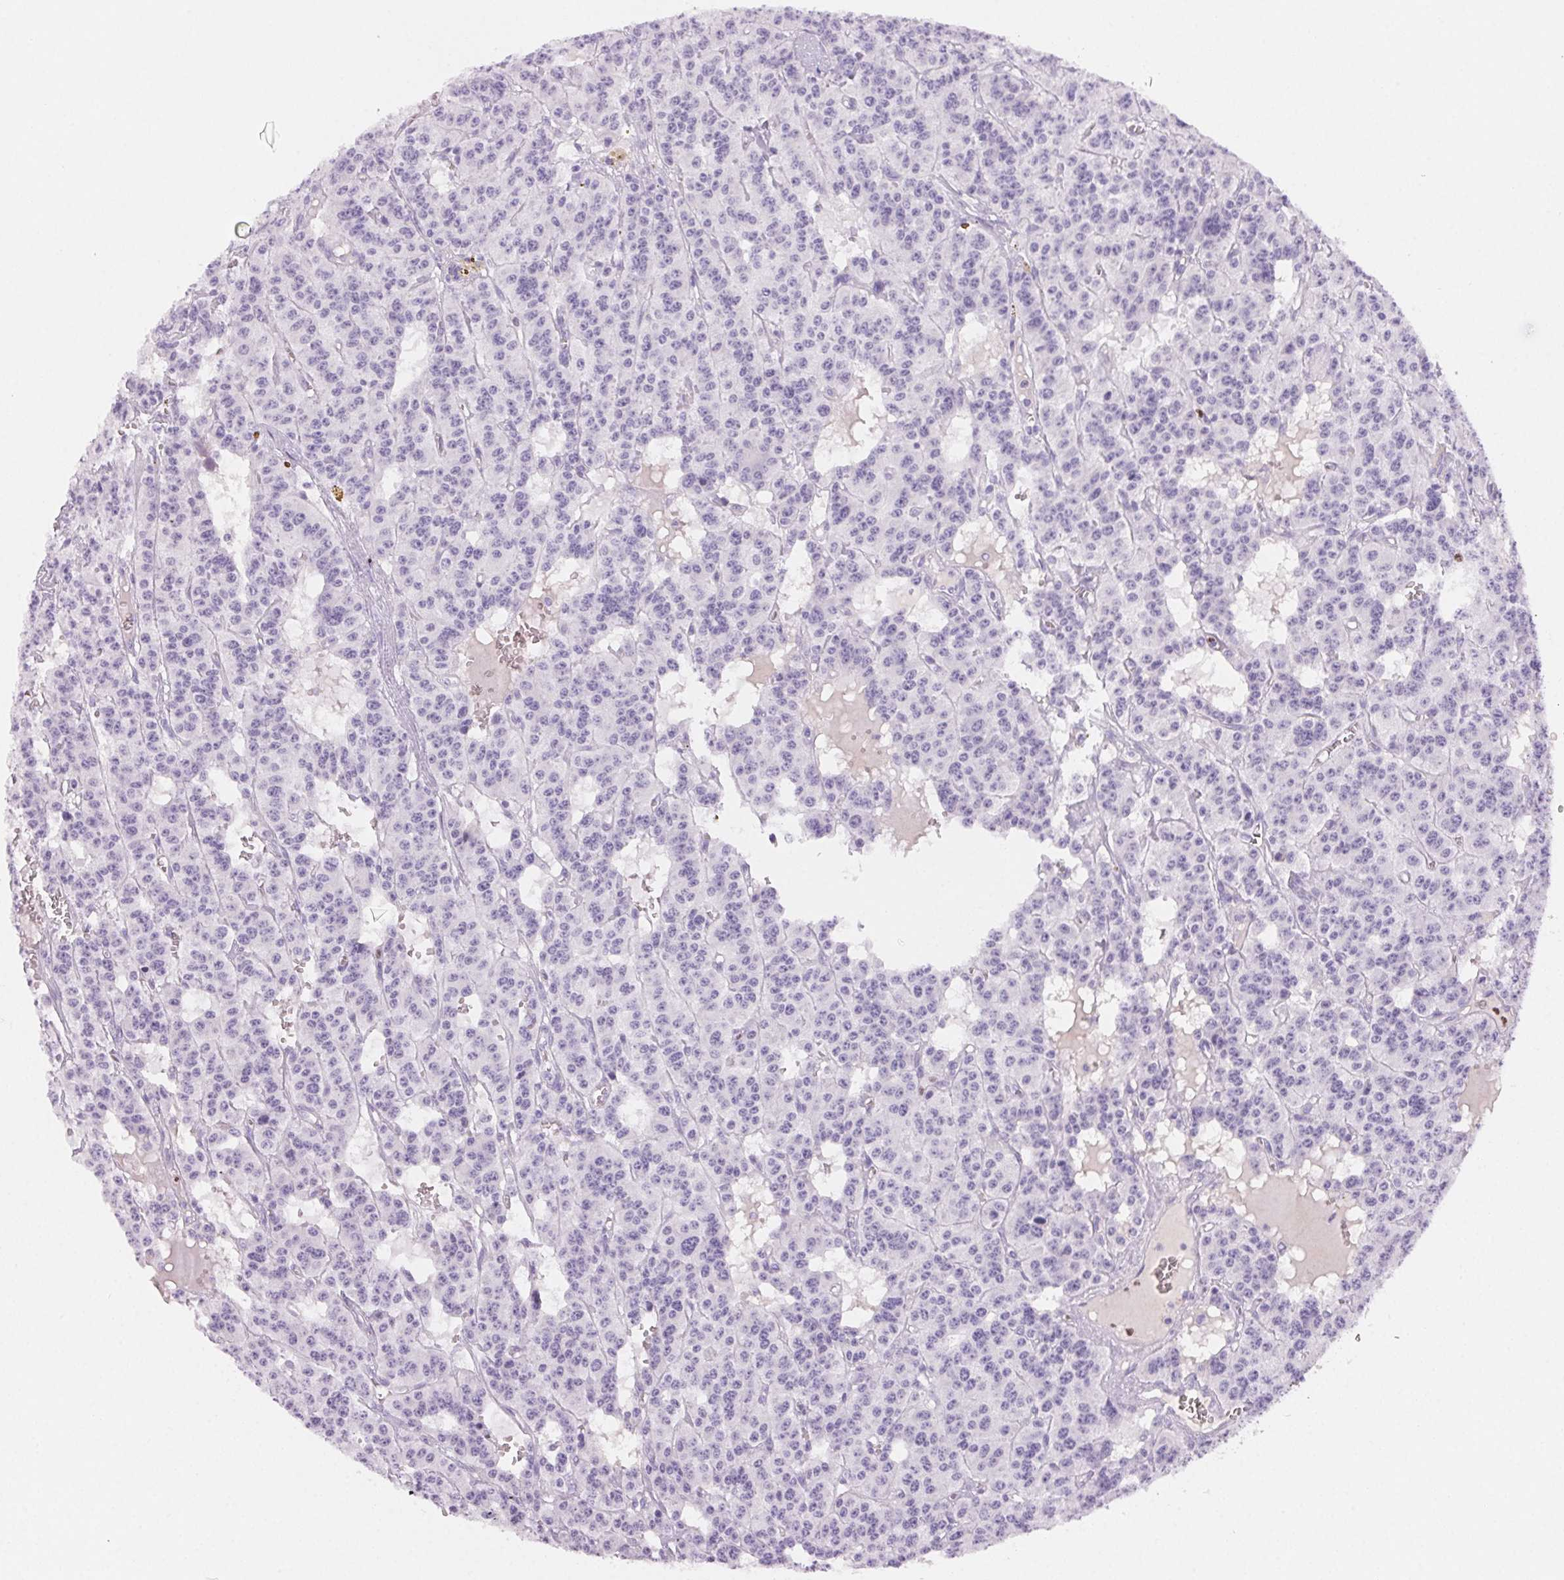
{"staining": {"intensity": "negative", "quantity": "none", "location": "none"}, "tissue": "carcinoid", "cell_type": "Tumor cells", "image_type": "cancer", "snomed": [{"axis": "morphology", "description": "Carcinoid, malignant, NOS"}, {"axis": "topography", "description": "Lung"}], "caption": "An IHC micrograph of carcinoid is shown. There is no staining in tumor cells of carcinoid. (DAB immunohistochemistry (IHC) with hematoxylin counter stain).", "gene": "PADI4", "patient": {"sex": "female", "age": 71}}